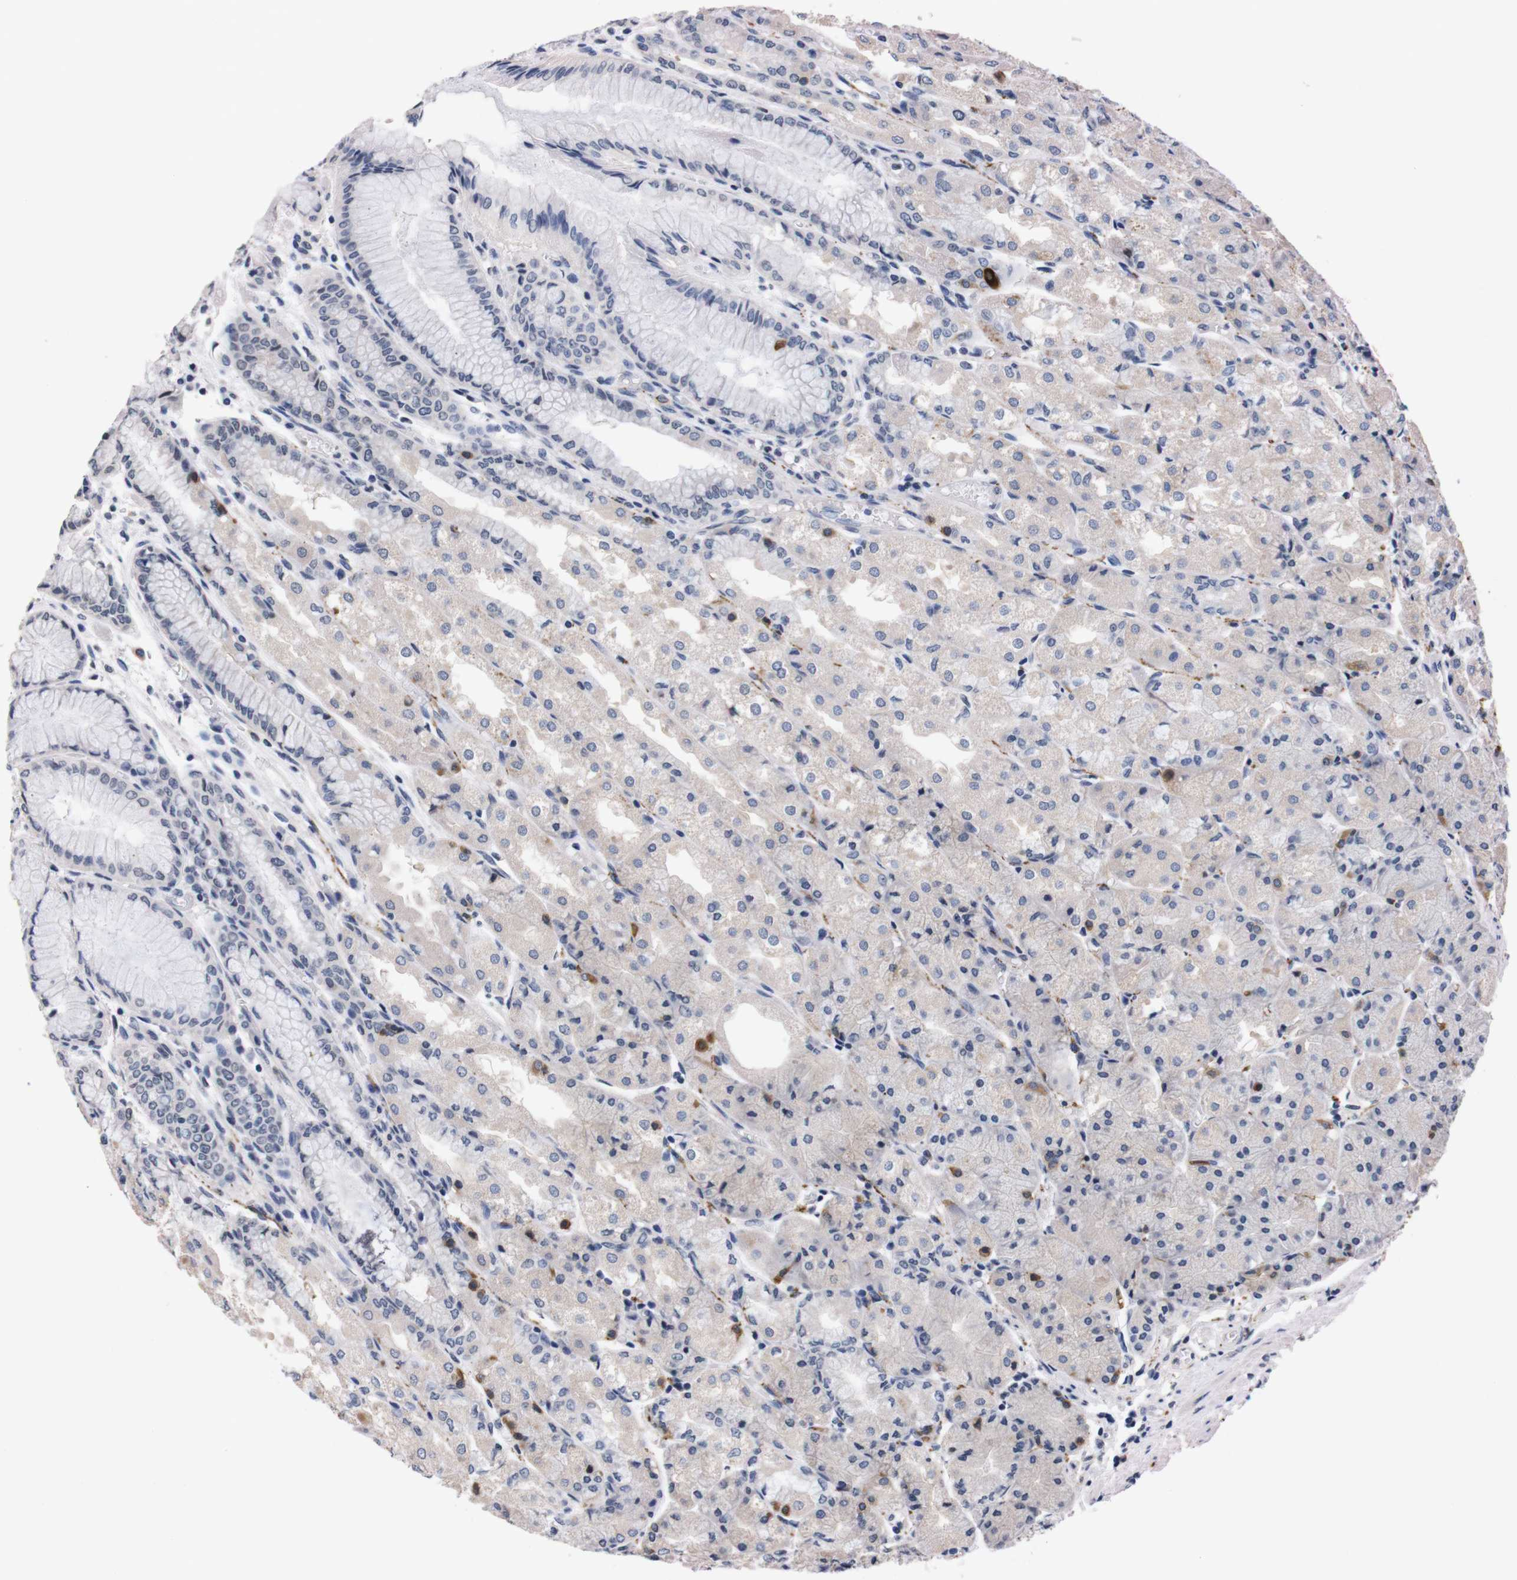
{"staining": {"intensity": "negative", "quantity": "none", "location": "none"}, "tissue": "stomach", "cell_type": "Glandular cells", "image_type": "normal", "snomed": [{"axis": "morphology", "description": "Normal tissue, NOS"}, {"axis": "topography", "description": "Stomach, upper"}], "caption": "Protein analysis of unremarkable stomach shows no significant expression in glandular cells.", "gene": "TNFRSF21", "patient": {"sex": "male", "age": 72}}